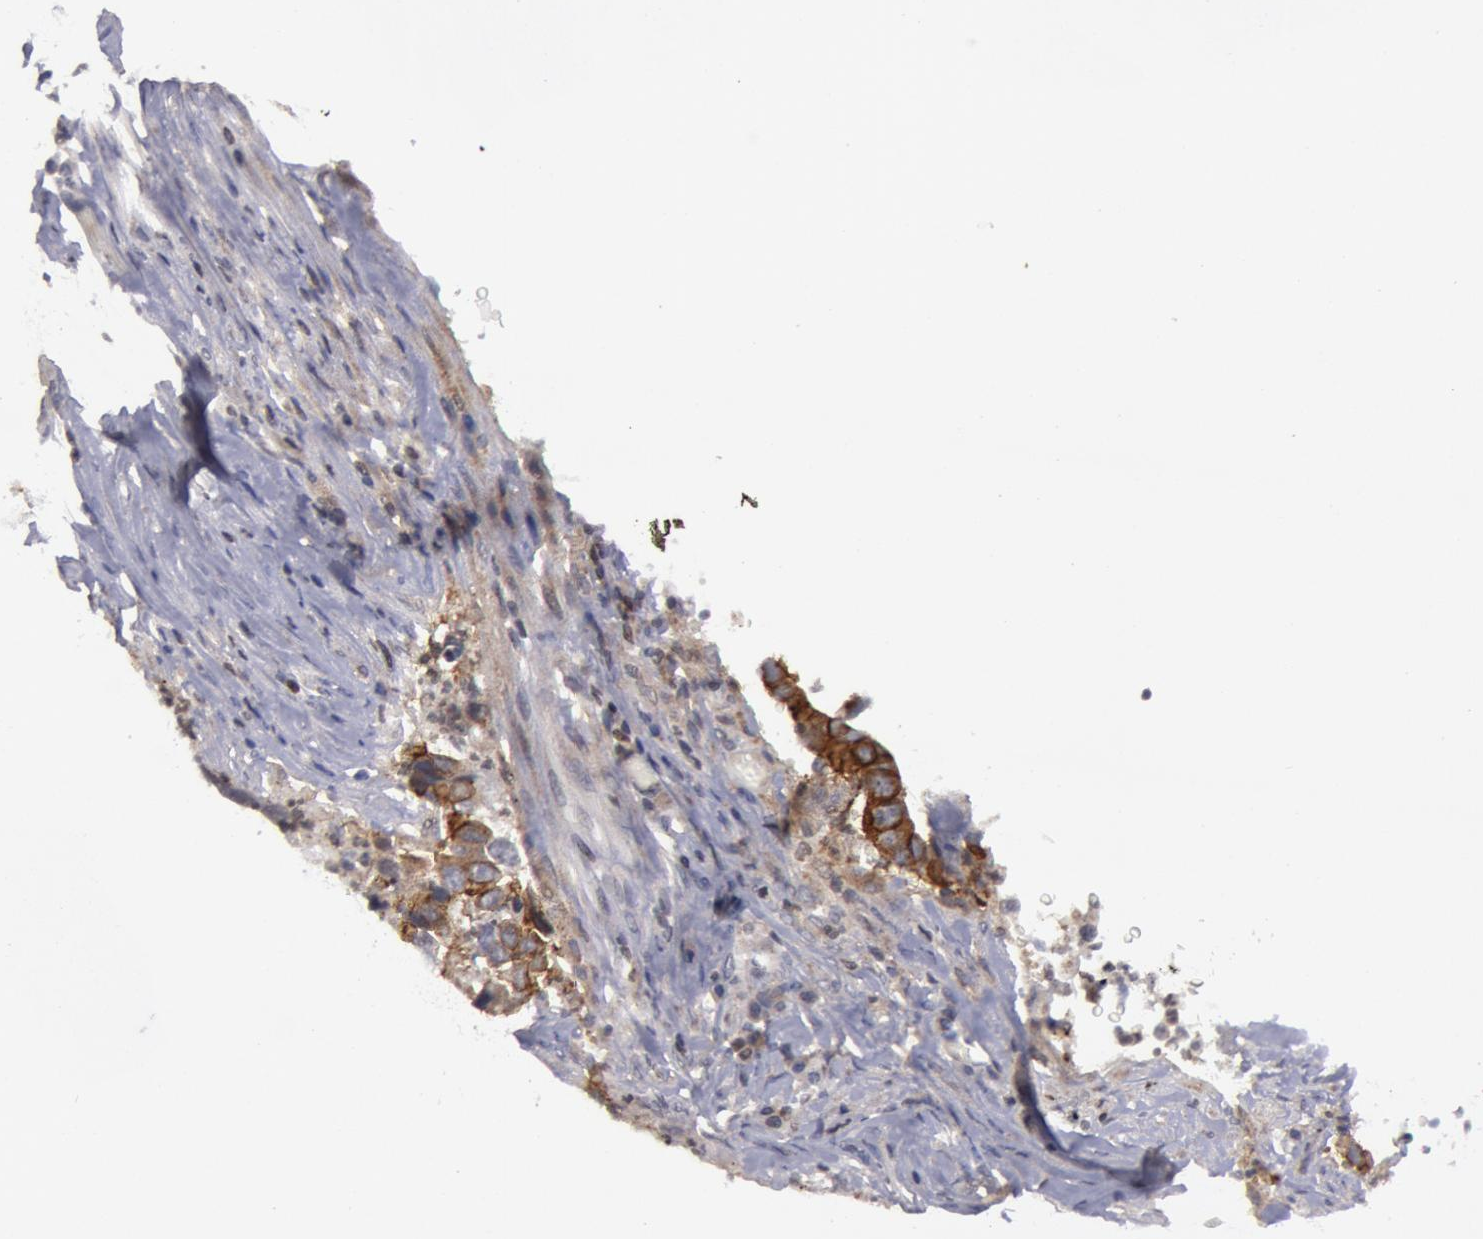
{"staining": {"intensity": "moderate", "quantity": ">75%", "location": "cytoplasmic/membranous"}, "tissue": "lung cancer", "cell_type": "Tumor cells", "image_type": "cancer", "snomed": [{"axis": "morphology", "description": "Squamous cell carcinoma, NOS"}, {"axis": "topography", "description": "Lung"}], "caption": "Protein staining shows moderate cytoplasmic/membranous positivity in about >75% of tumor cells in squamous cell carcinoma (lung).", "gene": "ERBB2", "patient": {"sex": "male", "age": 64}}